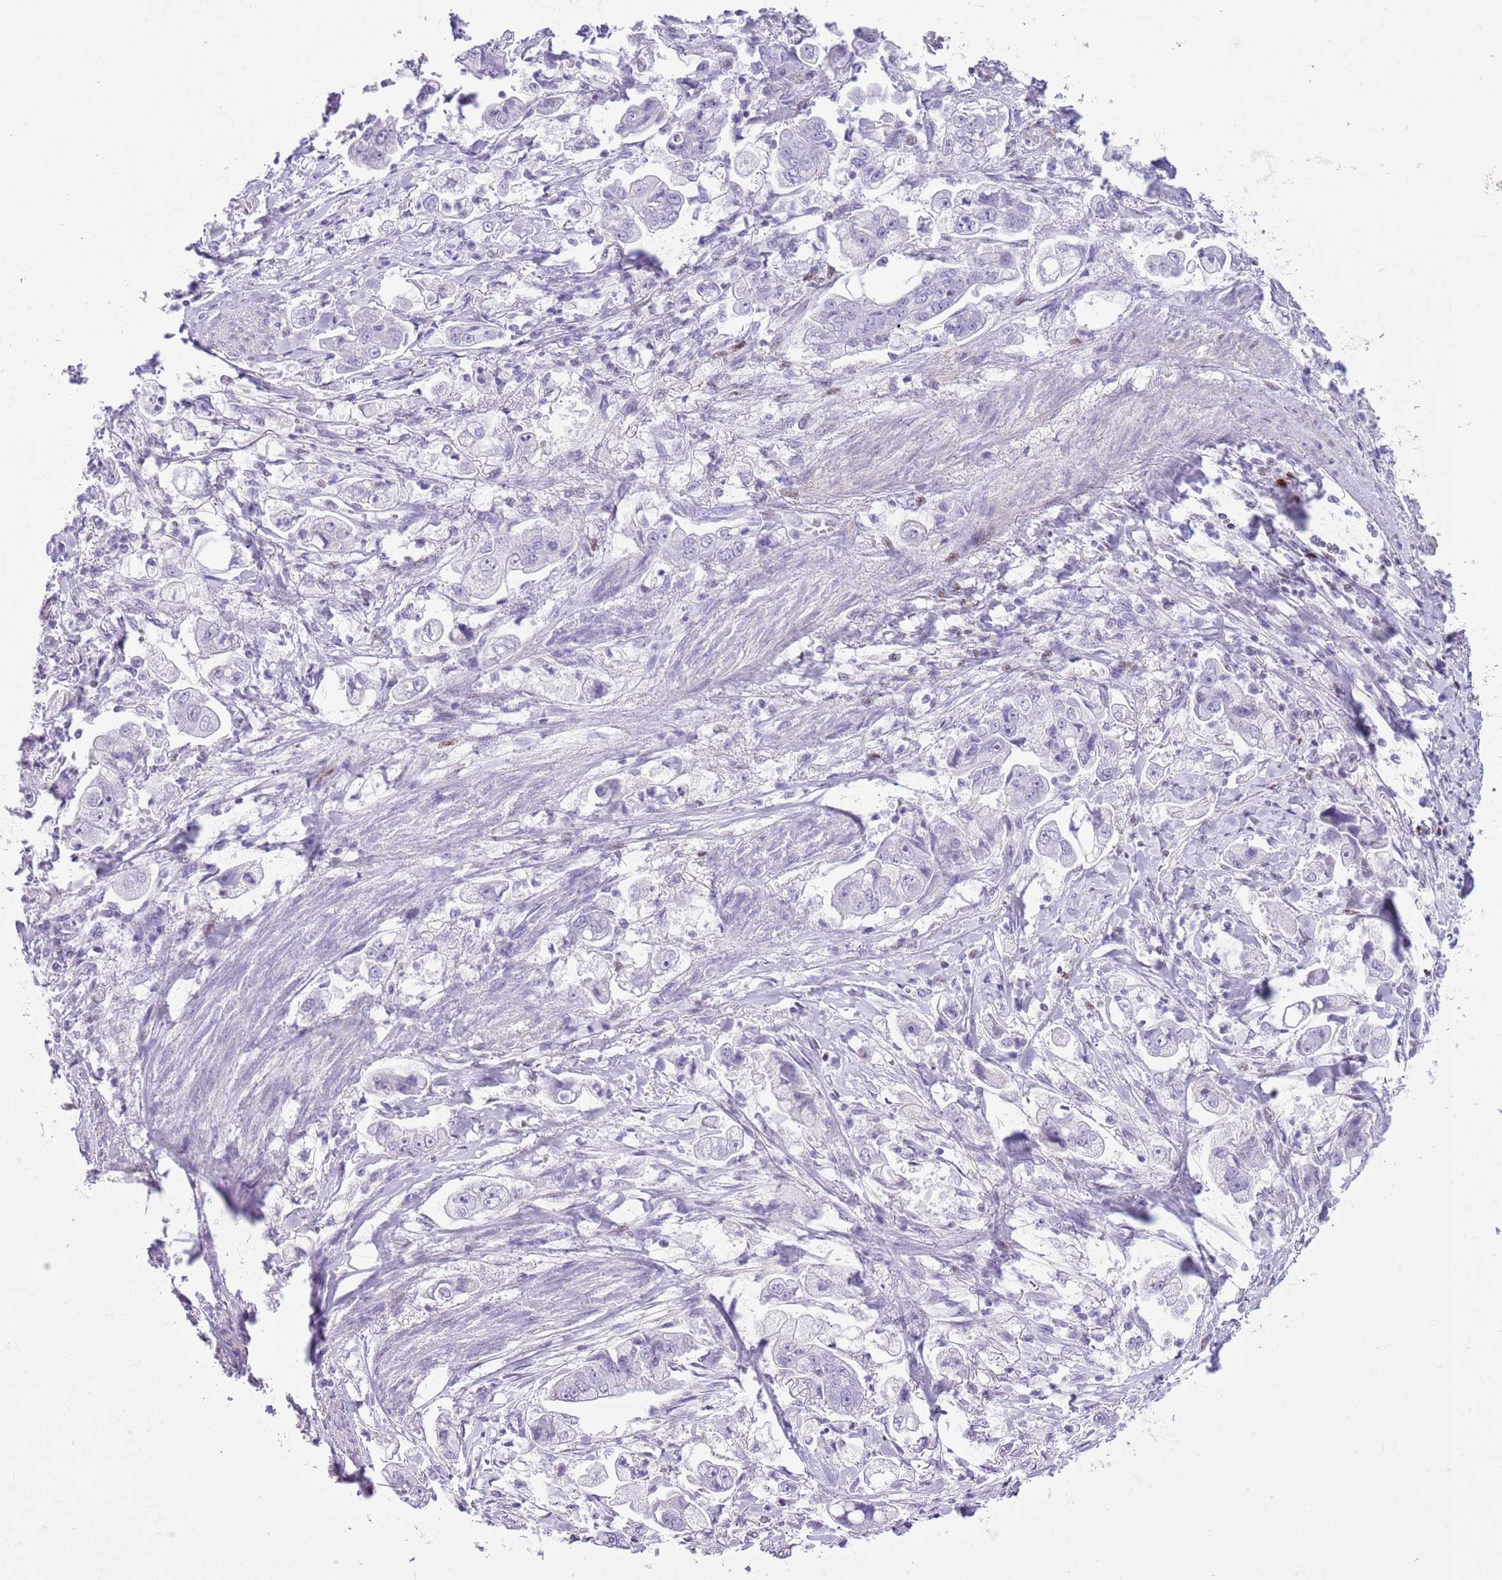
{"staining": {"intensity": "negative", "quantity": "none", "location": "none"}, "tissue": "stomach cancer", "cell_type": "Tumor cells", "image_type": "cancer", "snomed": [{"axis": "morphology", "description": "Adenocarcinoma, NOS"}, {"axis": "topography", "description": "Stomach"}], "caption": "There is no significant expression in tumor cells of stomach cancer (adenocarcinoma).", "gene": "SLC7A14", "patient": {"sex": "male", "age": 62}}